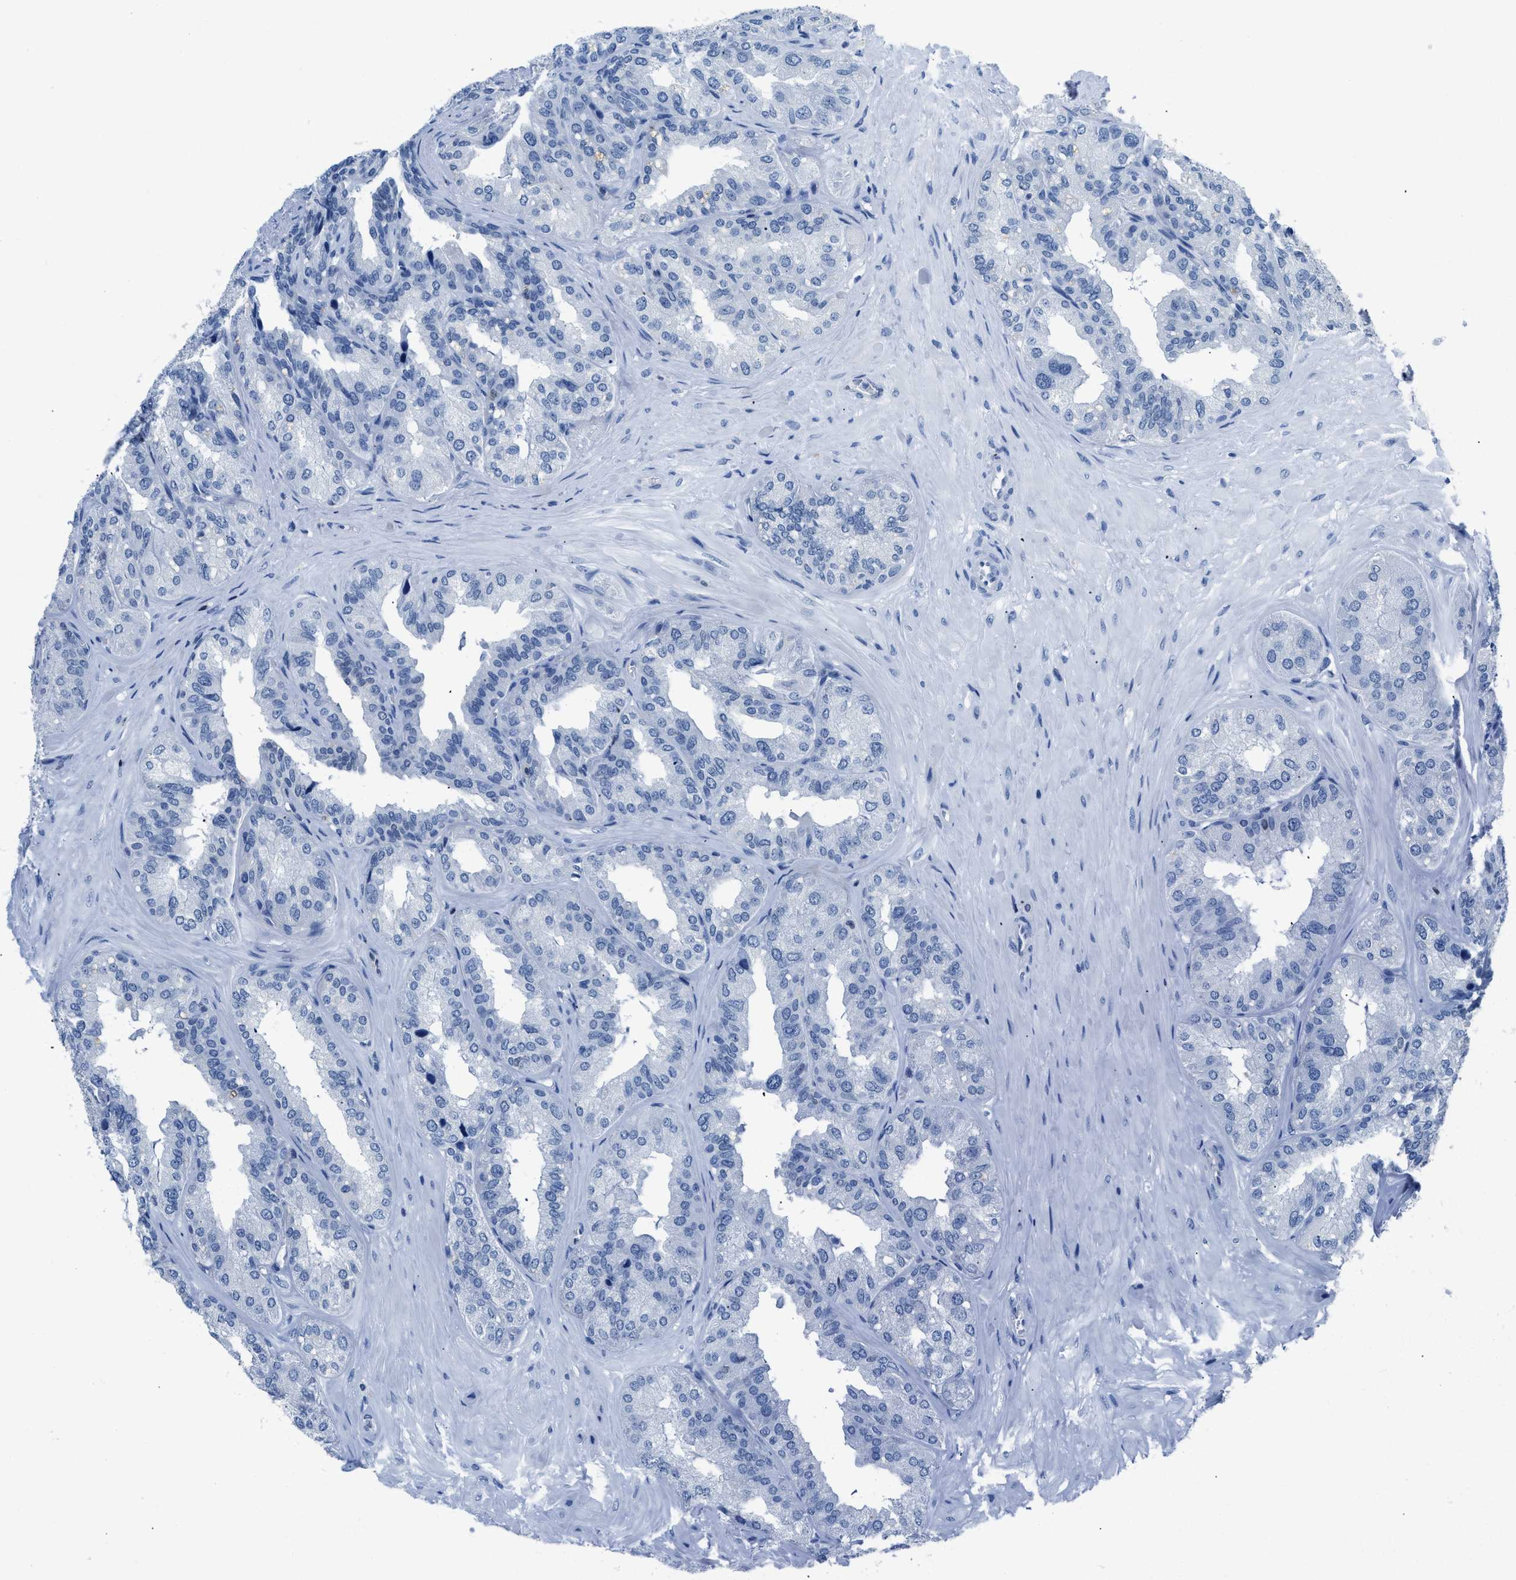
{"staining": {"intensity": "negative", "quantity": "none", "location": "none"}, "tissue": "seminal vesicle", "cell_type": "Glandular cells", "image_type": "normal", "snomed": [{"axis": "morphology", "description": "Normal tissue, NOS"}, {"axis": "topography", "description": "Prostate"}, {"axis": "topography", "description": "Seminal veicle"}], "caption": "Photomicrograph shows no significant protein staining in glandular cells of unremarkable seminal vesicle.", "gene": "NFATC2", "patient": {"sex": "male", "age": 51}}